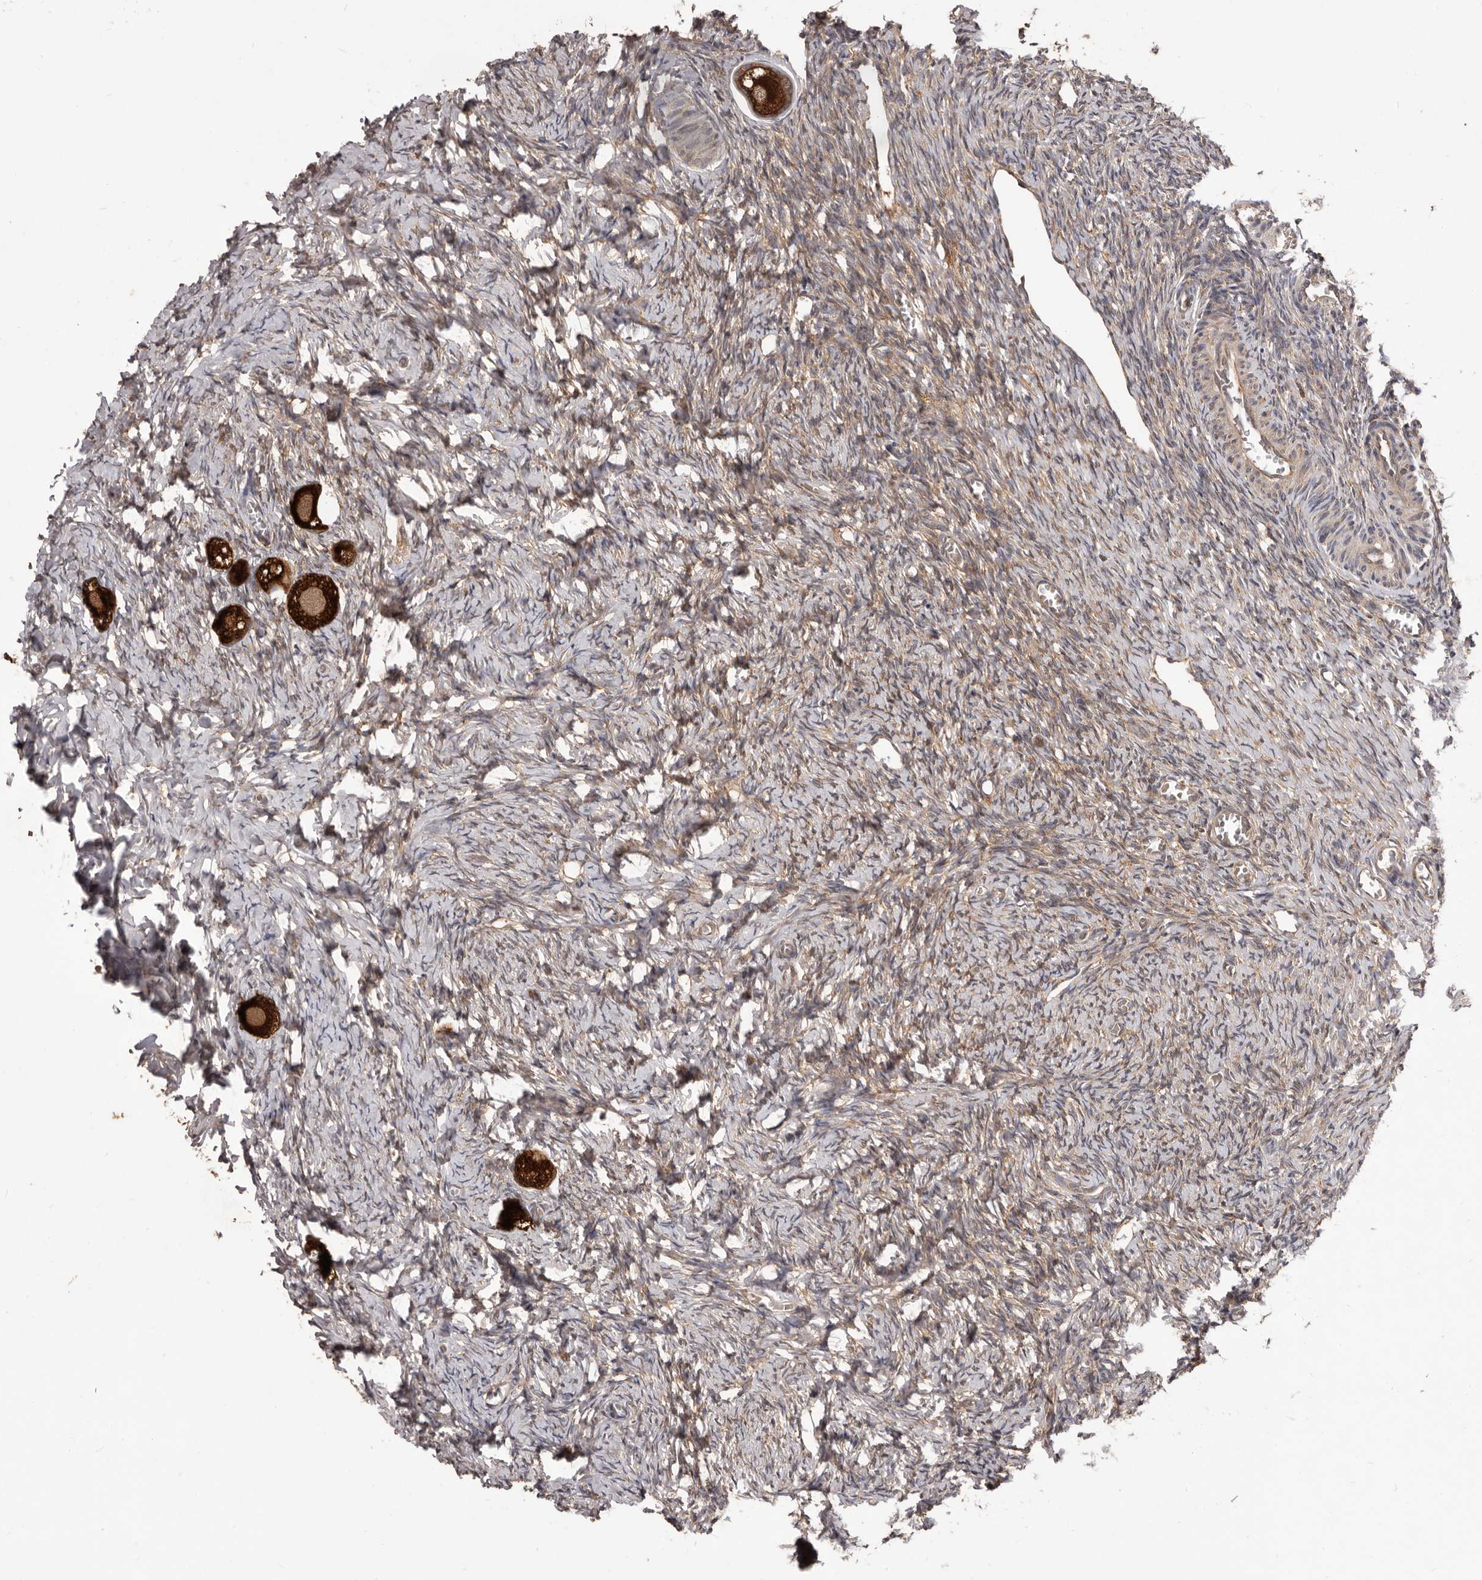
{"staining": {"intensity": "strong", "quantity": ">75%", "location": "cytoplasmic/membranous"}, "tissue": "ovary", "cell_type": "Follicle cells", "image_type": "normal", "snomed": [{"axis": "morphology", "description": "Normal tissue, NOS"}, {"axis": "topography", "description": "Ovary"}], "caption": "Immunohistochemical staining of normal ovary exhibits strong cytoplasmic/membranous protein expression in about >75% of follicle cells.", "gene": "HBS1L", "patient": {"sex": "female", "age": 27}}